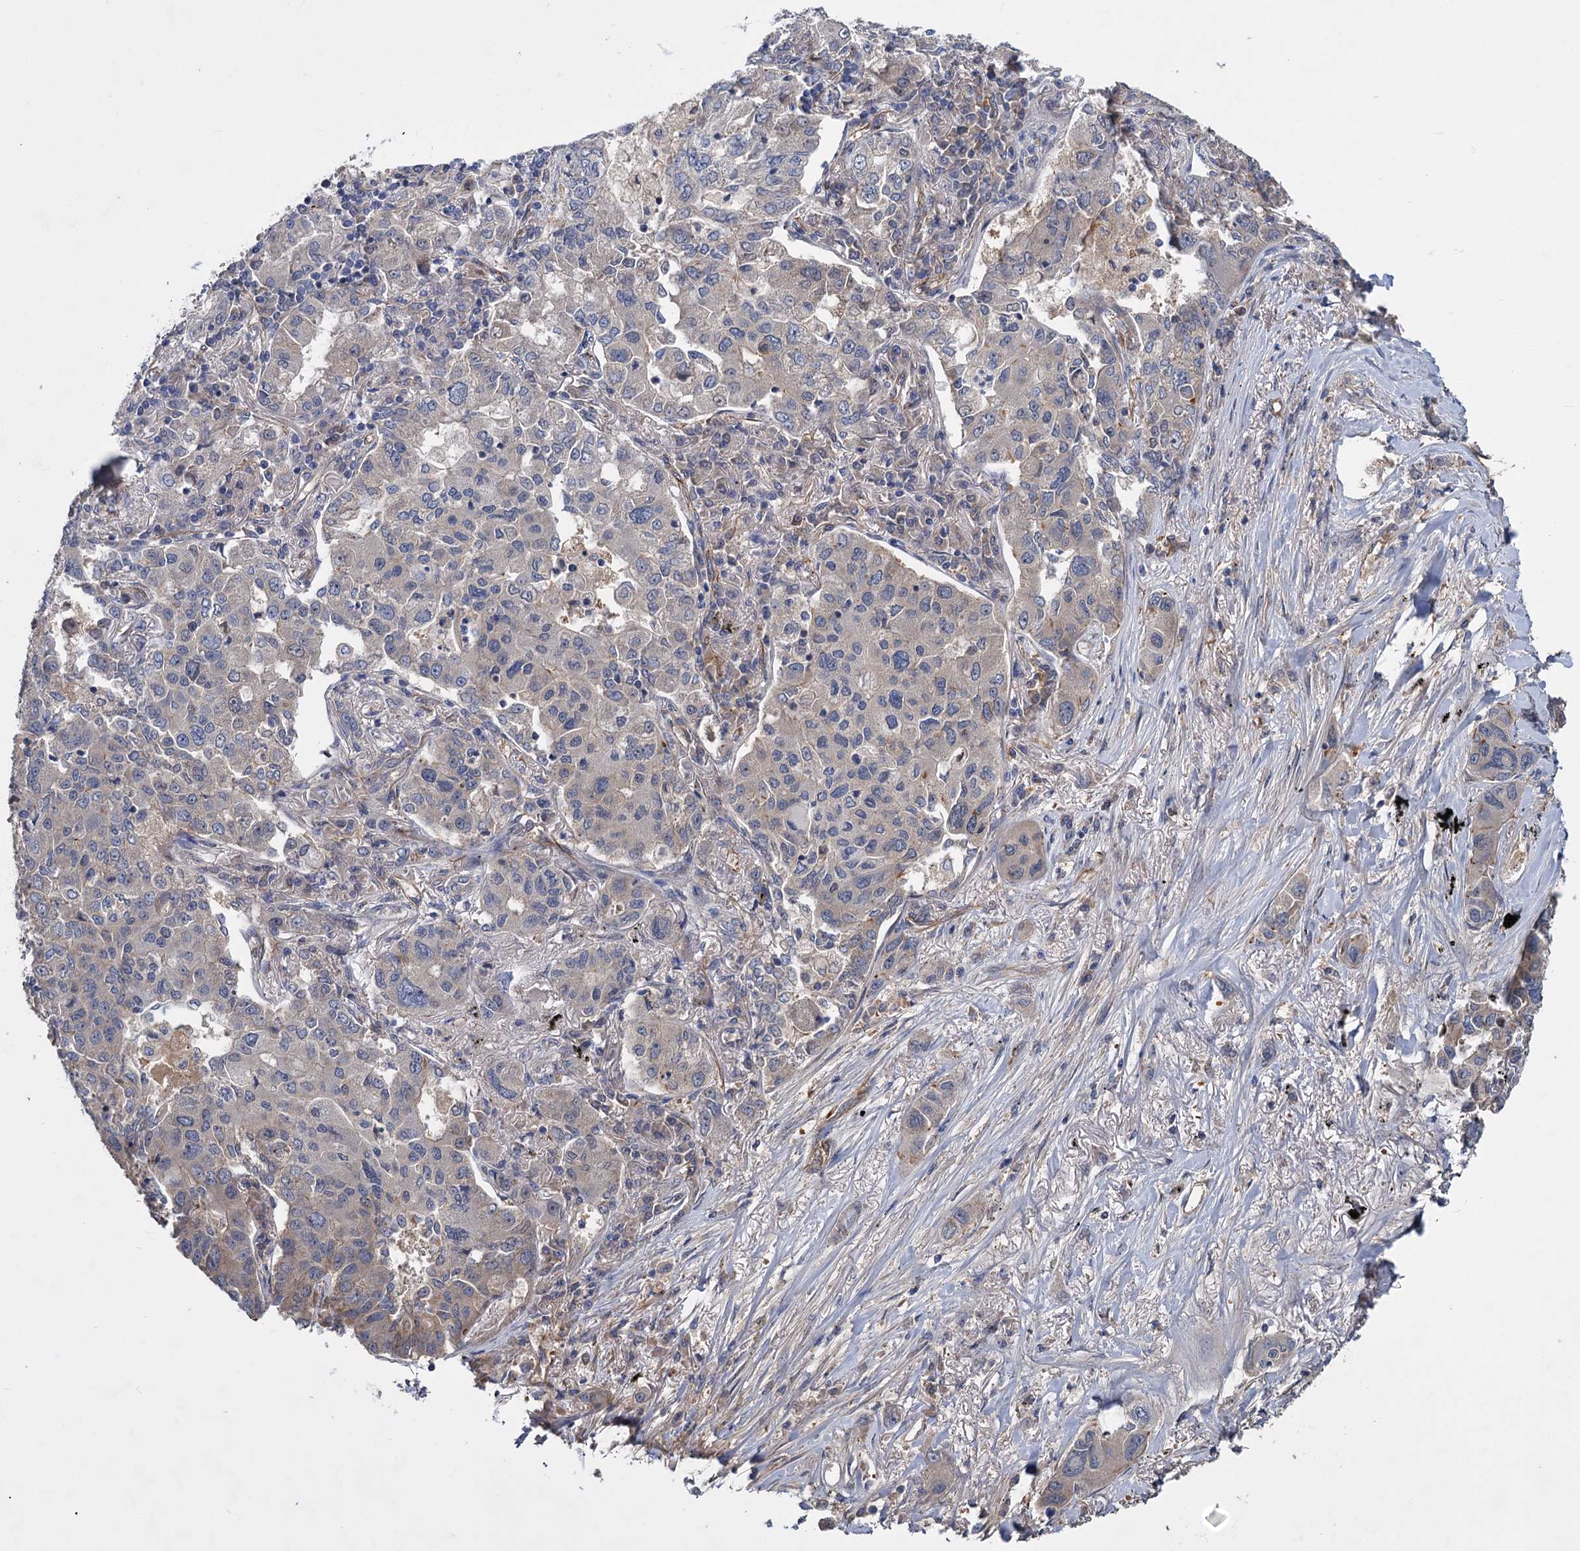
{"staining": {"intensity": "negative", "quantity": "none", "location": "none"}, "tissue": "lung cancer", "cell_type": "Tumor cells", "image_type": "cancer", "snomed": [{"axis": "morphology", "description": "Adenocarcinoma, NOS"}, {"axis": "topography", "description": "Lung"}], "caption": "Image shows no protein expression in tumor cells of lung cancer tissue.", "gene": "PKN2", "patient": {"sex": "male", "age": 49}}